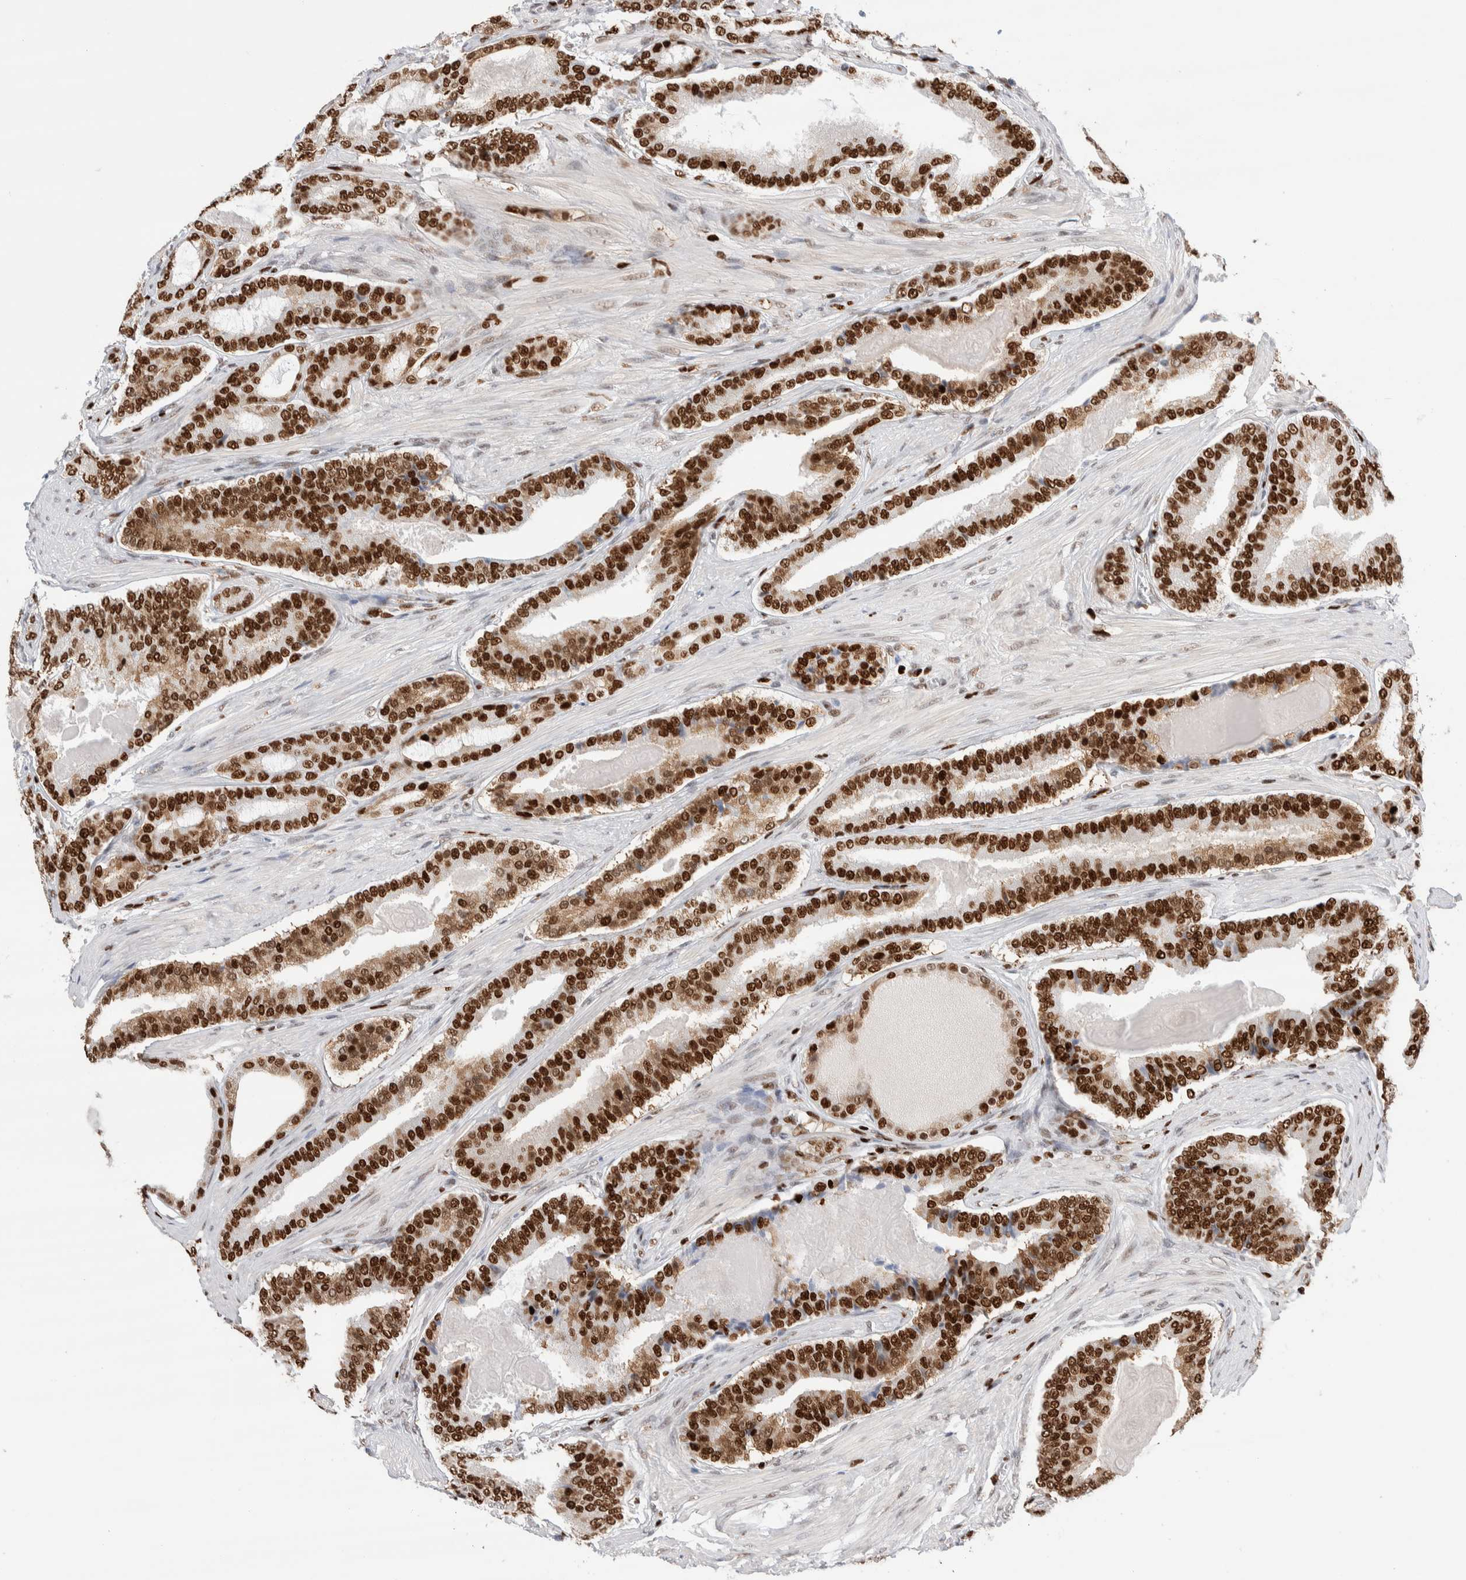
{"staining": {"intensity": "strong", "quantity": ">75%", "location": "cytoplasmic/membranous,nuclear"}, "tissue": "prostate cancer", "cell_type": "Tumor cells", "image_type": "cancer", "snomed": [{"axis": "morphology", "description": "Adenocarcinoma, High grade"}, {"axis": "topography", "description": "Prostate"}], "caption": "There is high levels of strong cytoplasmic/membranous and nuclear expression in tumor cells of prostate cancer (high-grade adenocarcinoma), as demonstrated by immunohistochemical staining (brown color).", "gene": "RNASEK-C17orf49", "patient": {"sex": "male", "age": 60}}